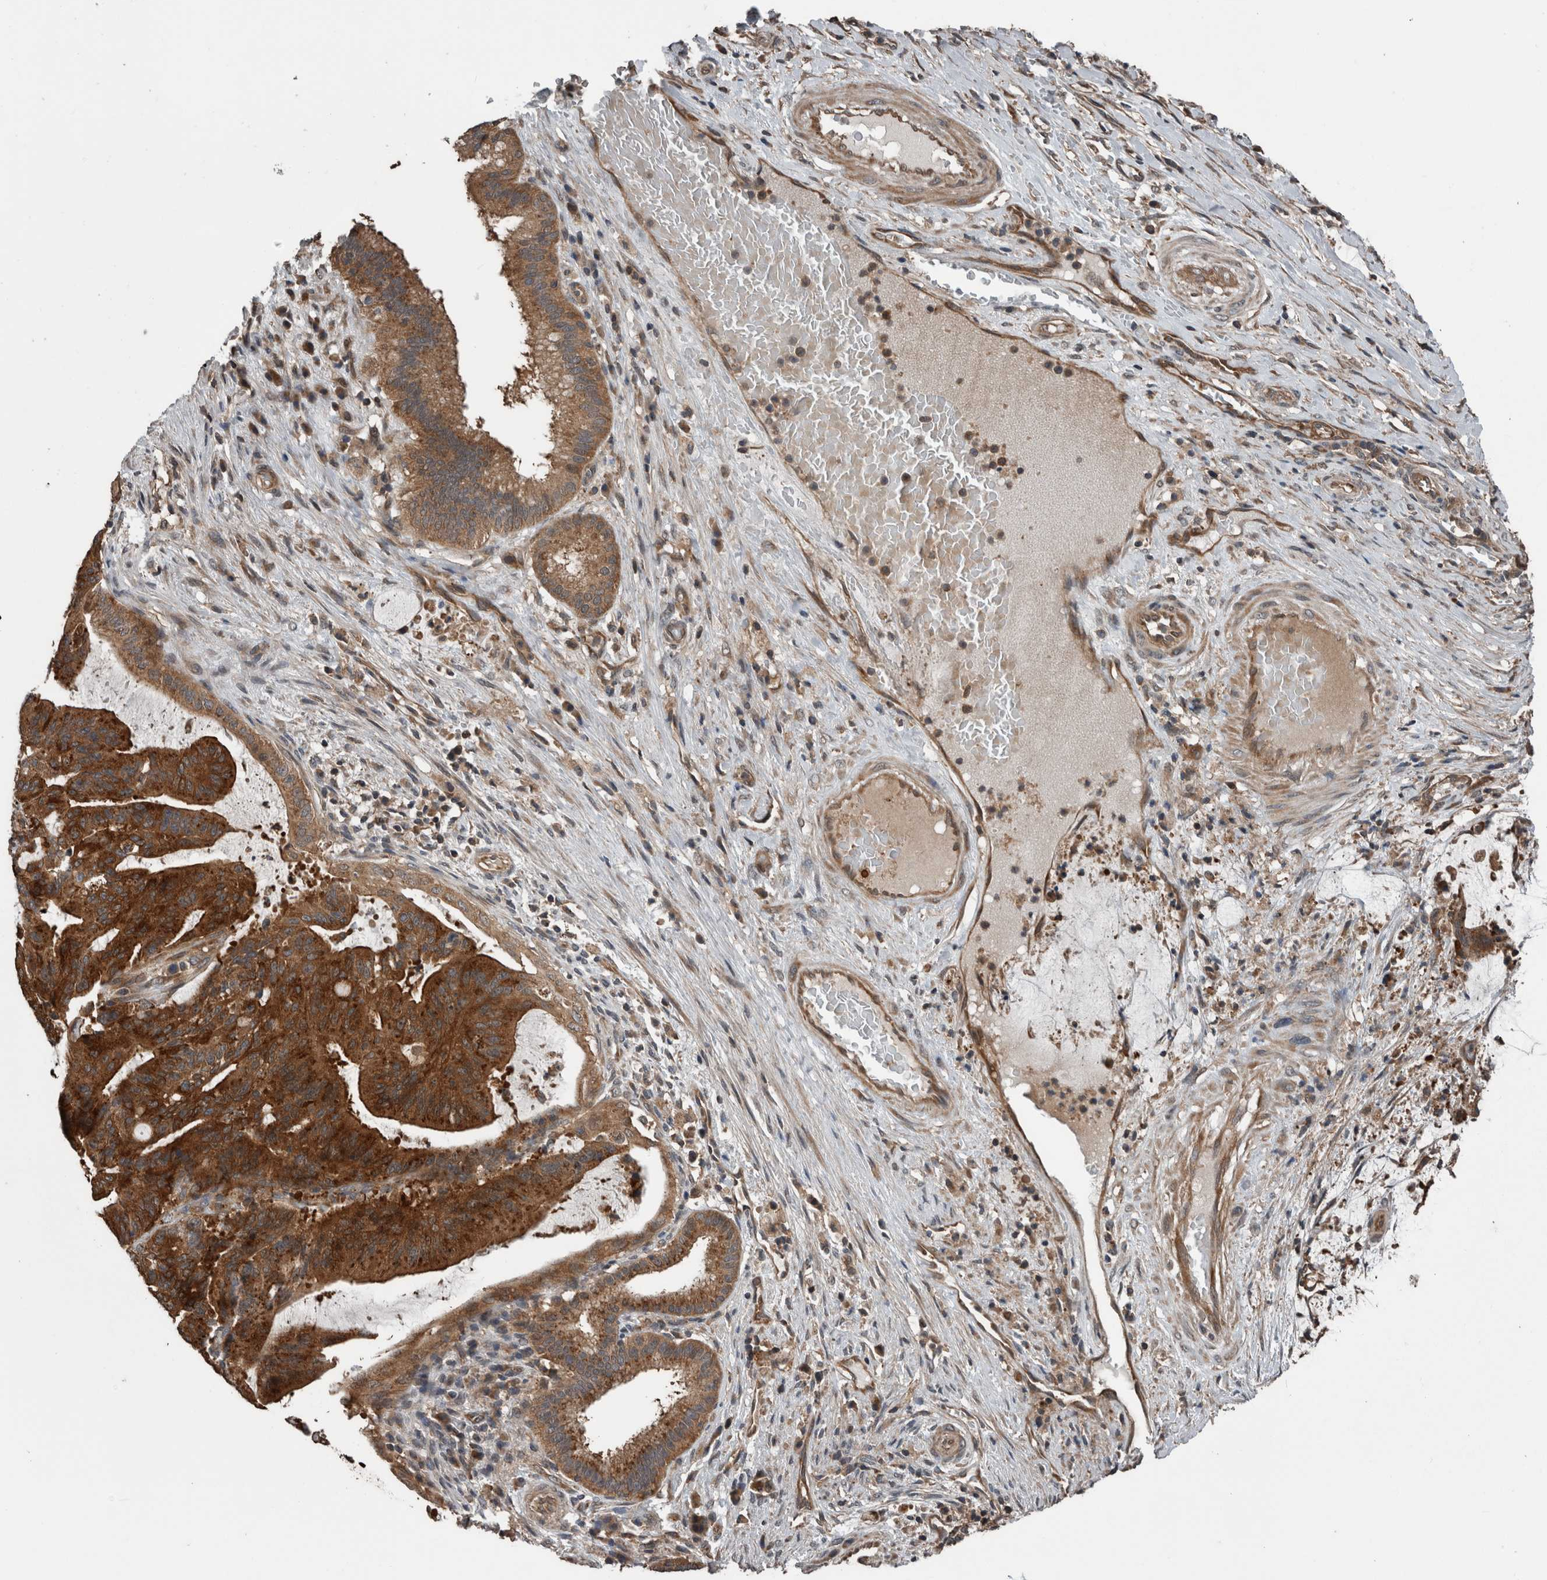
{"staining": {"intensity": "strong", "quantity": ">75%", "location": "cytoplasmic/membranous"}, "tissue": "liver cancer", "cell_type": "Tumor cells", "image_type": "cancer", "snomed": [{"axis": "morphology", "description": "Normal tissue, NOS"}, {"axis": "morphology", "description": "Cholangiocarcinoma"}, {"axis": "topography", "description": "Liver"}, {"axis": "topography", "description": "Peripheral nerve tissue"}], "caption": "Liver cholangiocarcinoma stained with a brown dye displays strong cytoplasmic/membranous positive positivity in about >75% of tumor cells.", "gene": "RIOK3", "patient": {"sex": "female", "age": 73}}